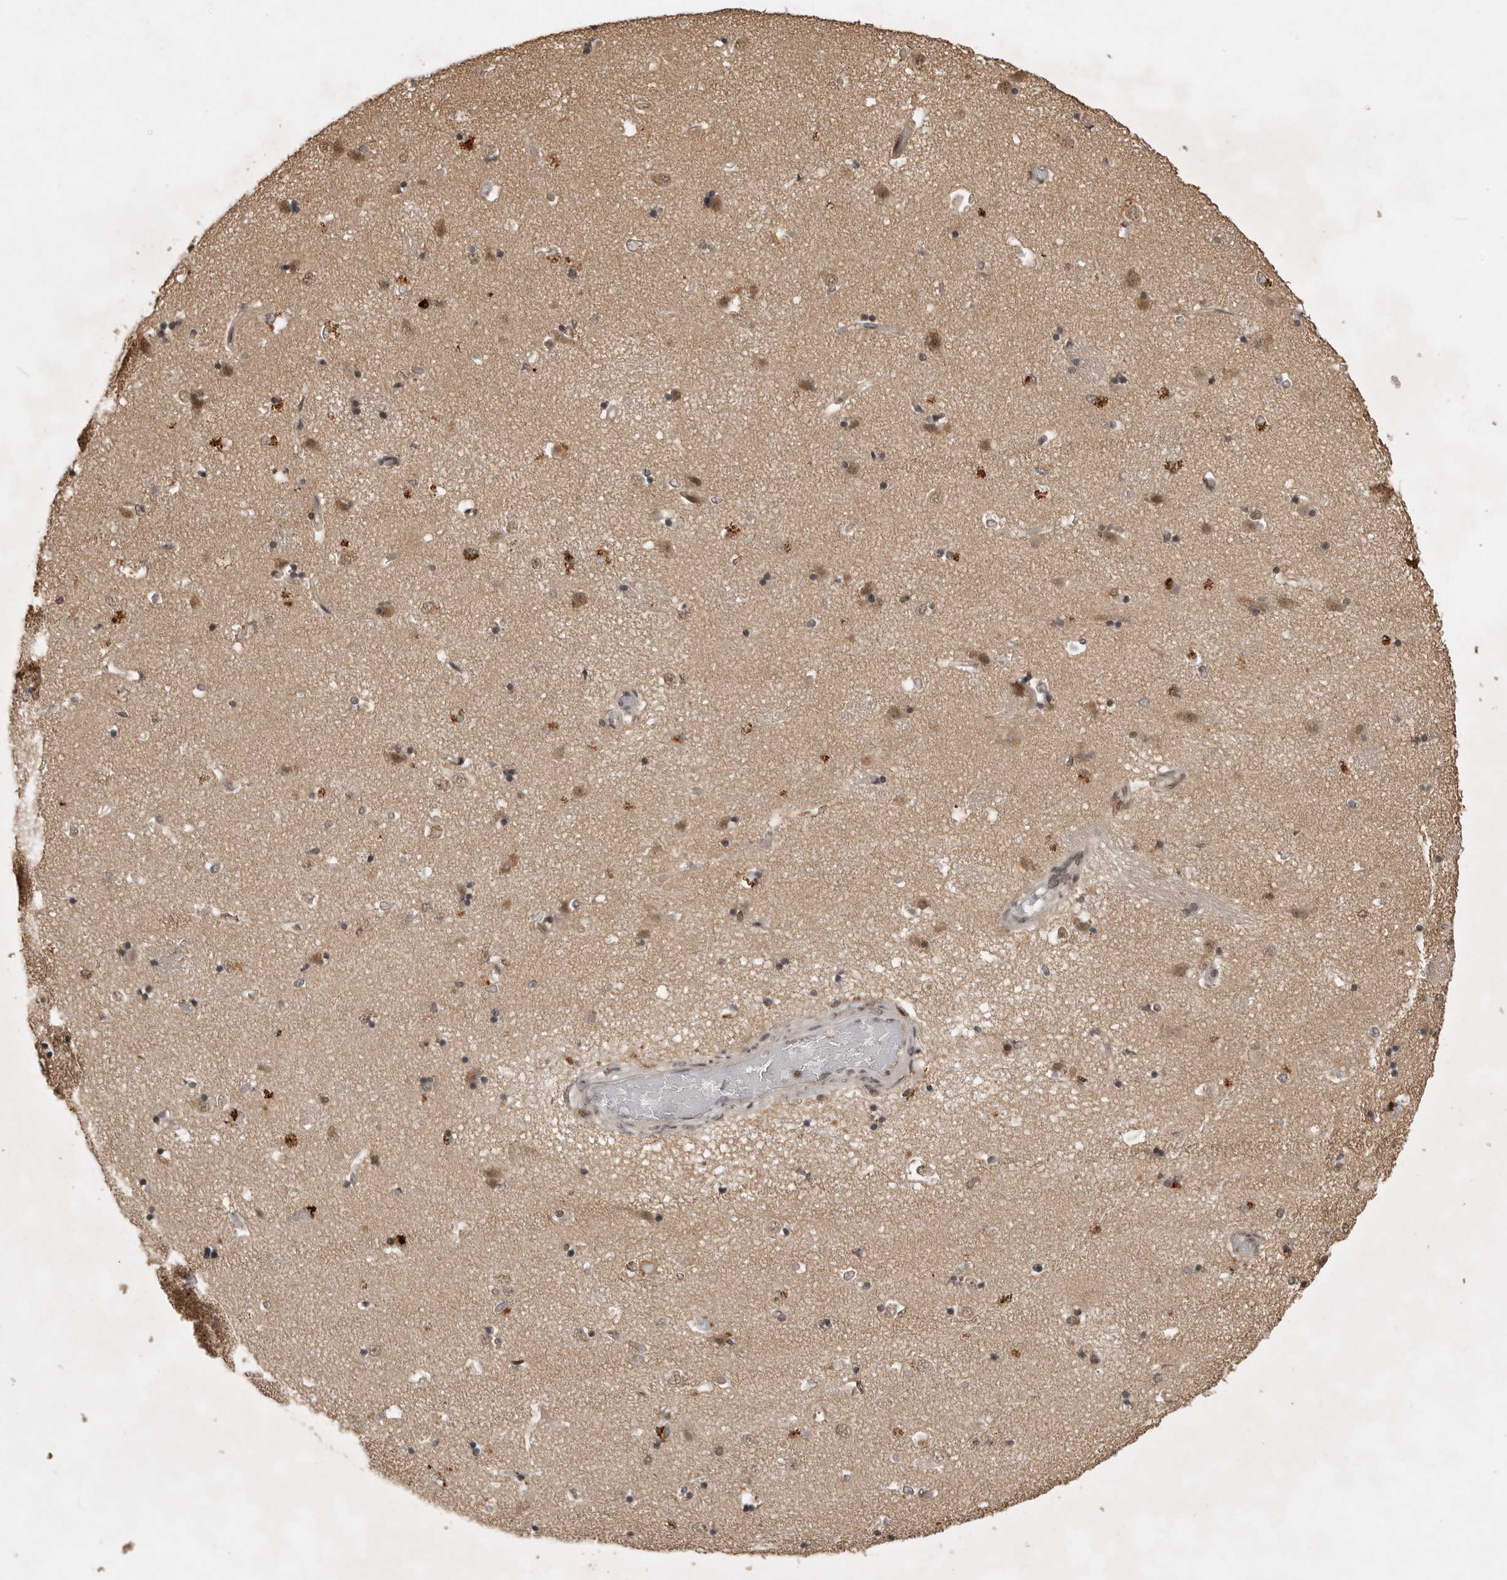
{"staining": {"intensity": "moderate", "quantity": "<25%", "location": "nuclear"}, "tissue": "caudate", "cell_type": "Glial cells", "image_type": "normal", "snomed": [{"axis": "morphology", "description": "Normal tissue, NOS"}, {"axis": "topography", "description": "Lateral ventricle wall"}], "caption": "IHC photomicrograph of benign caudate: human caudate stained using immunohistochemistry reveals low levels of moderate protein expression localized specifically in the nuclear of glial cells, appearing as a nuclear brown color.", "gene": "CBLL1", "patient": {"sex": "male", "age": 45}}